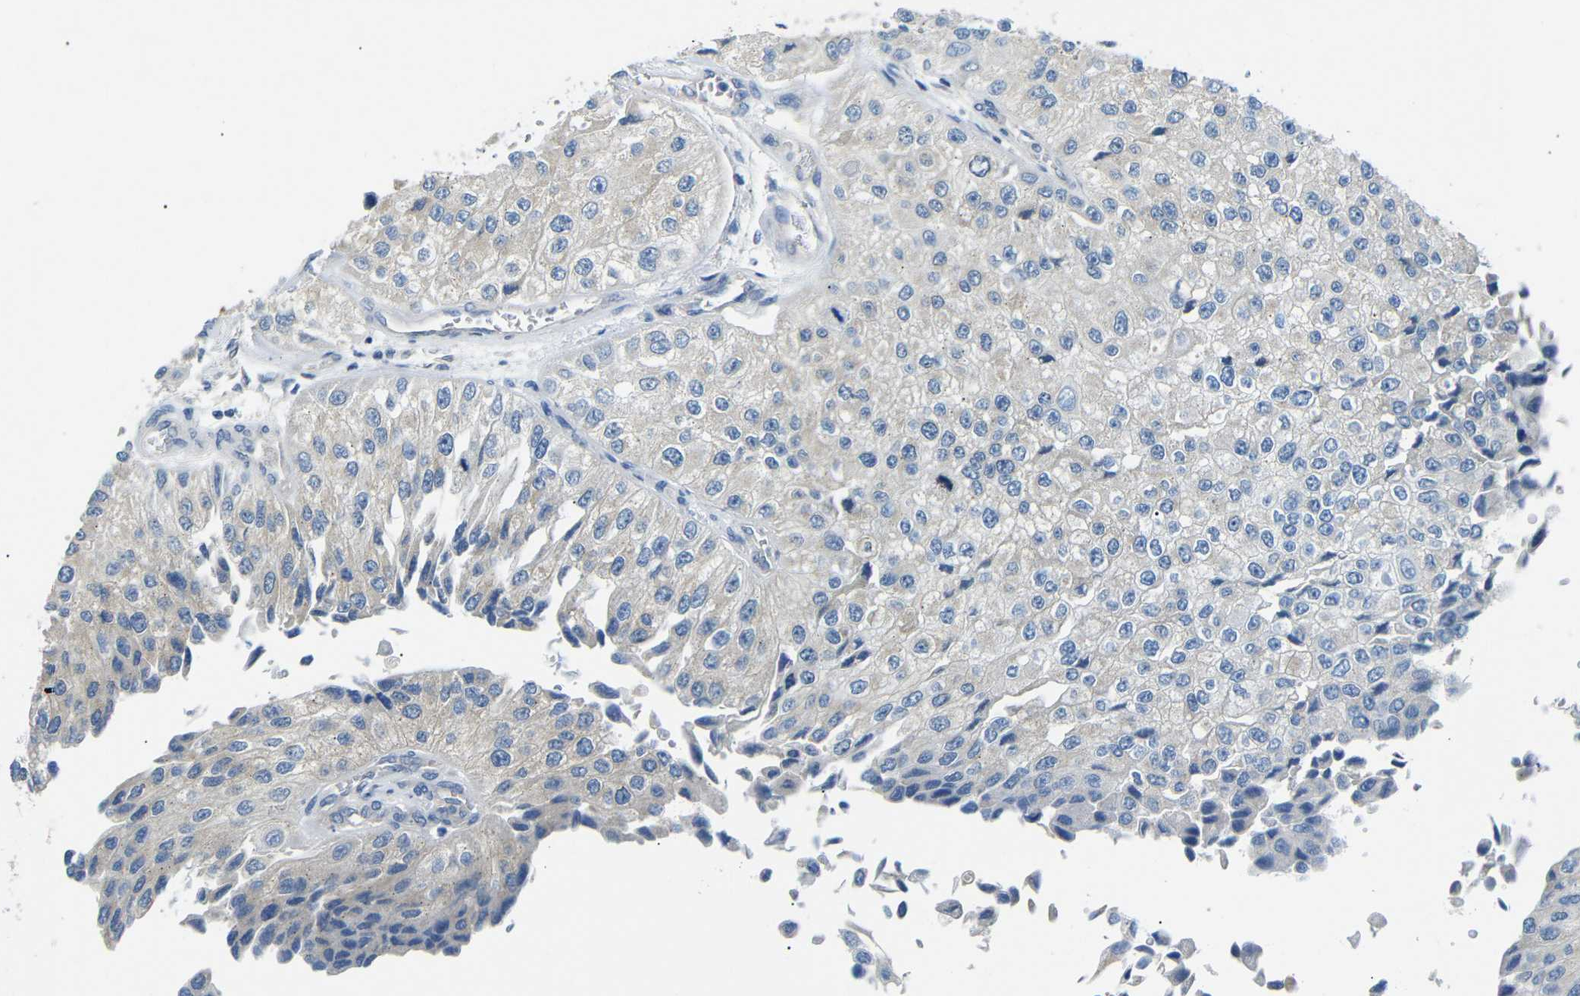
{"staining": {"intensity": "weak", "quantity": "<25%", "location": "cytoplasmic/membranous"}, "tissue": "urothelial cancer", "cell_type": "Tumor cells", "image_type": "cancer", "snomed": [{"axis": "morphology", "description": "Urothelial carcinoma, High grade"}, {"axis": "topography", "description": "Kidney"}, {"axis": "topography", "description": "Urinary bladder"}], "caption": "This is an IHC photomicrograph of urothelial cancer. There is no positivity in tumor cells.", "gene": "DCP1A", "patient": {"sex": "male", "age": 77}}